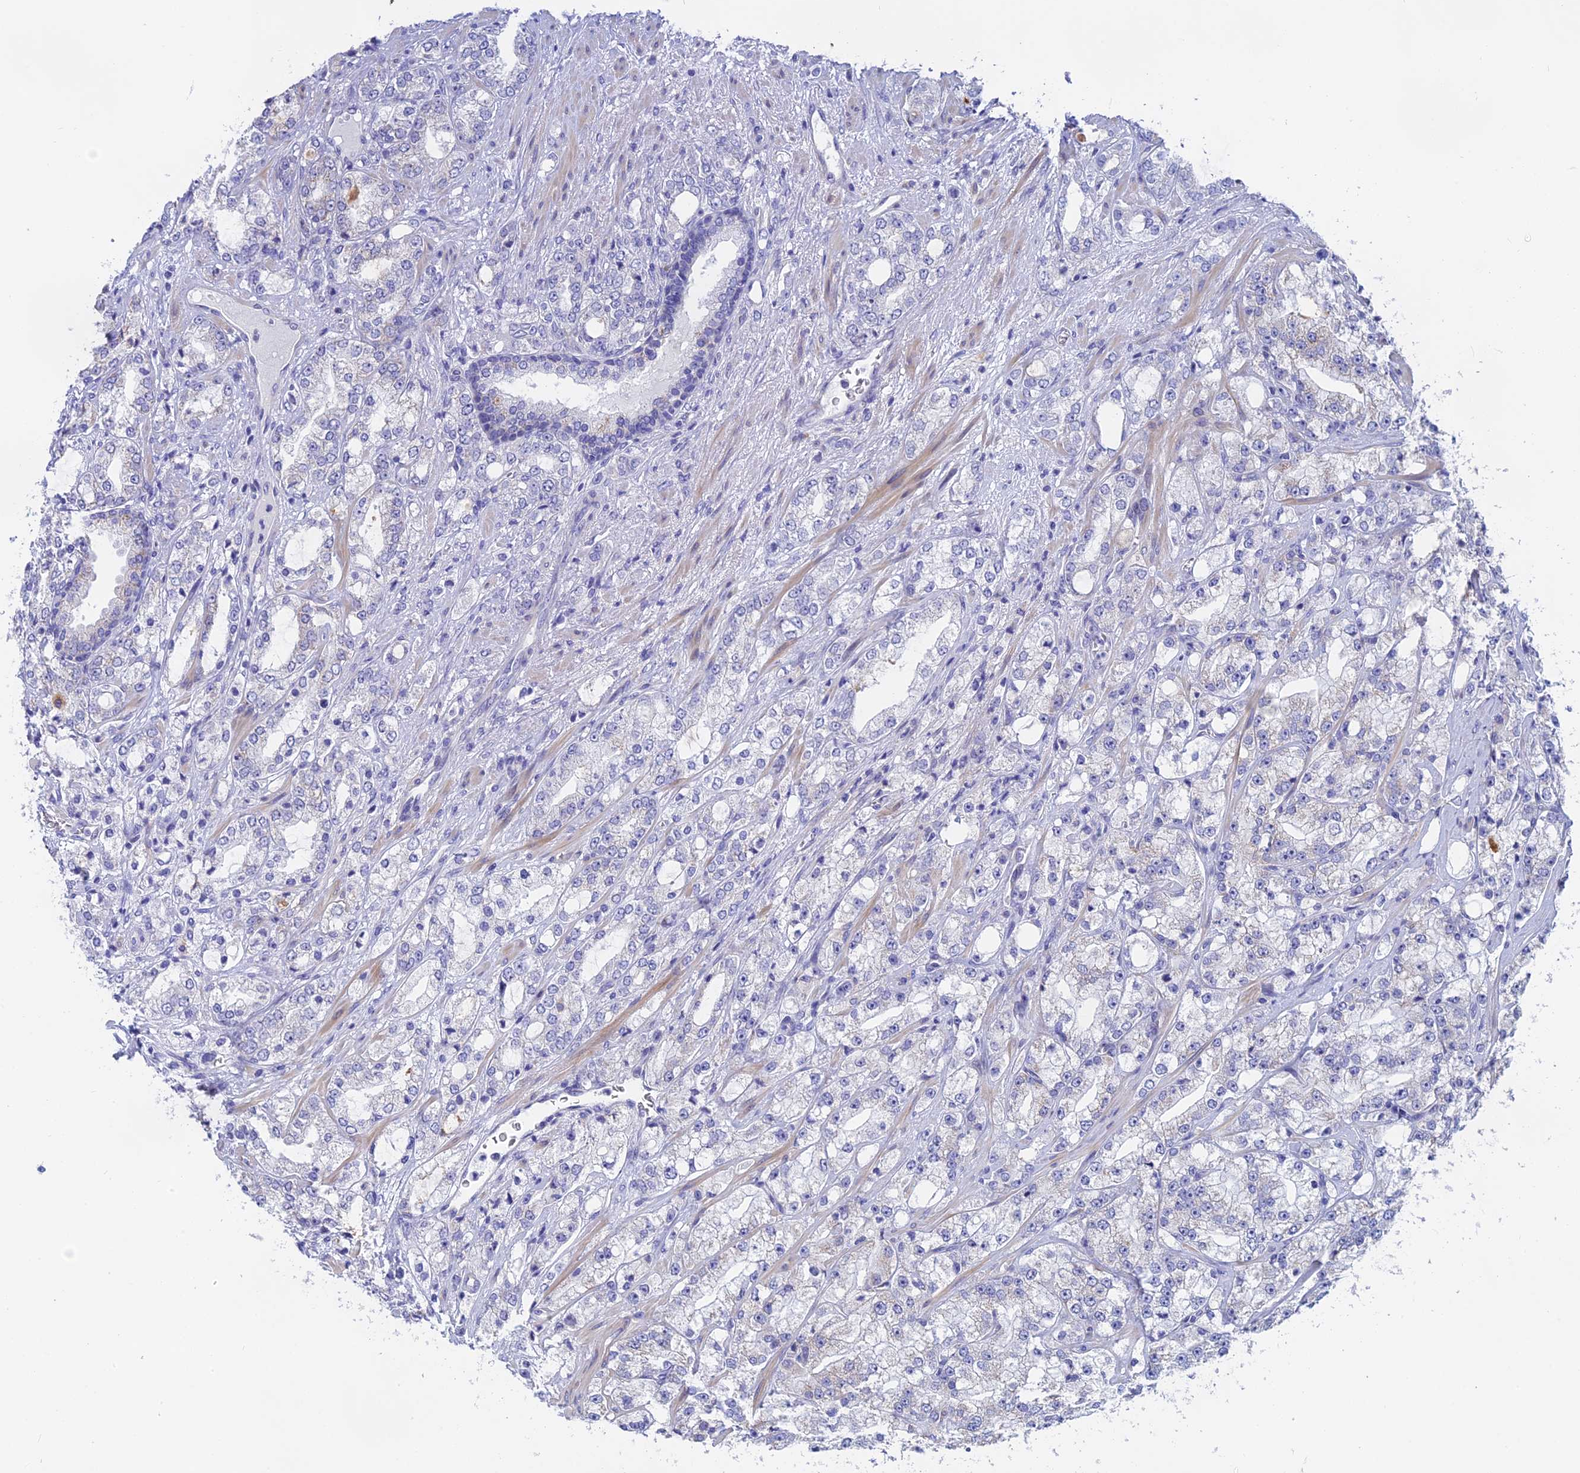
{"staining": {"intensity": "negative", "quantity": "none", "location": "none"}, "tissue": "prostate cancer", "cell_type": "Tumor cells", "image_type": "cancer", "snomed": [{"axis": "morphology", "description": "Adenocarcinoma, High grade"}, {"axis": "topography", "description": "Prostate"}], "caption": "Human prostate cancer (high-grade adenocarcinoma) stained for a protein using immunohistochemistry (IHC) demonstrates no staining in tumor cells.", "gene": "GLB1L", "patient": {"sex": "male", "age": 64}}